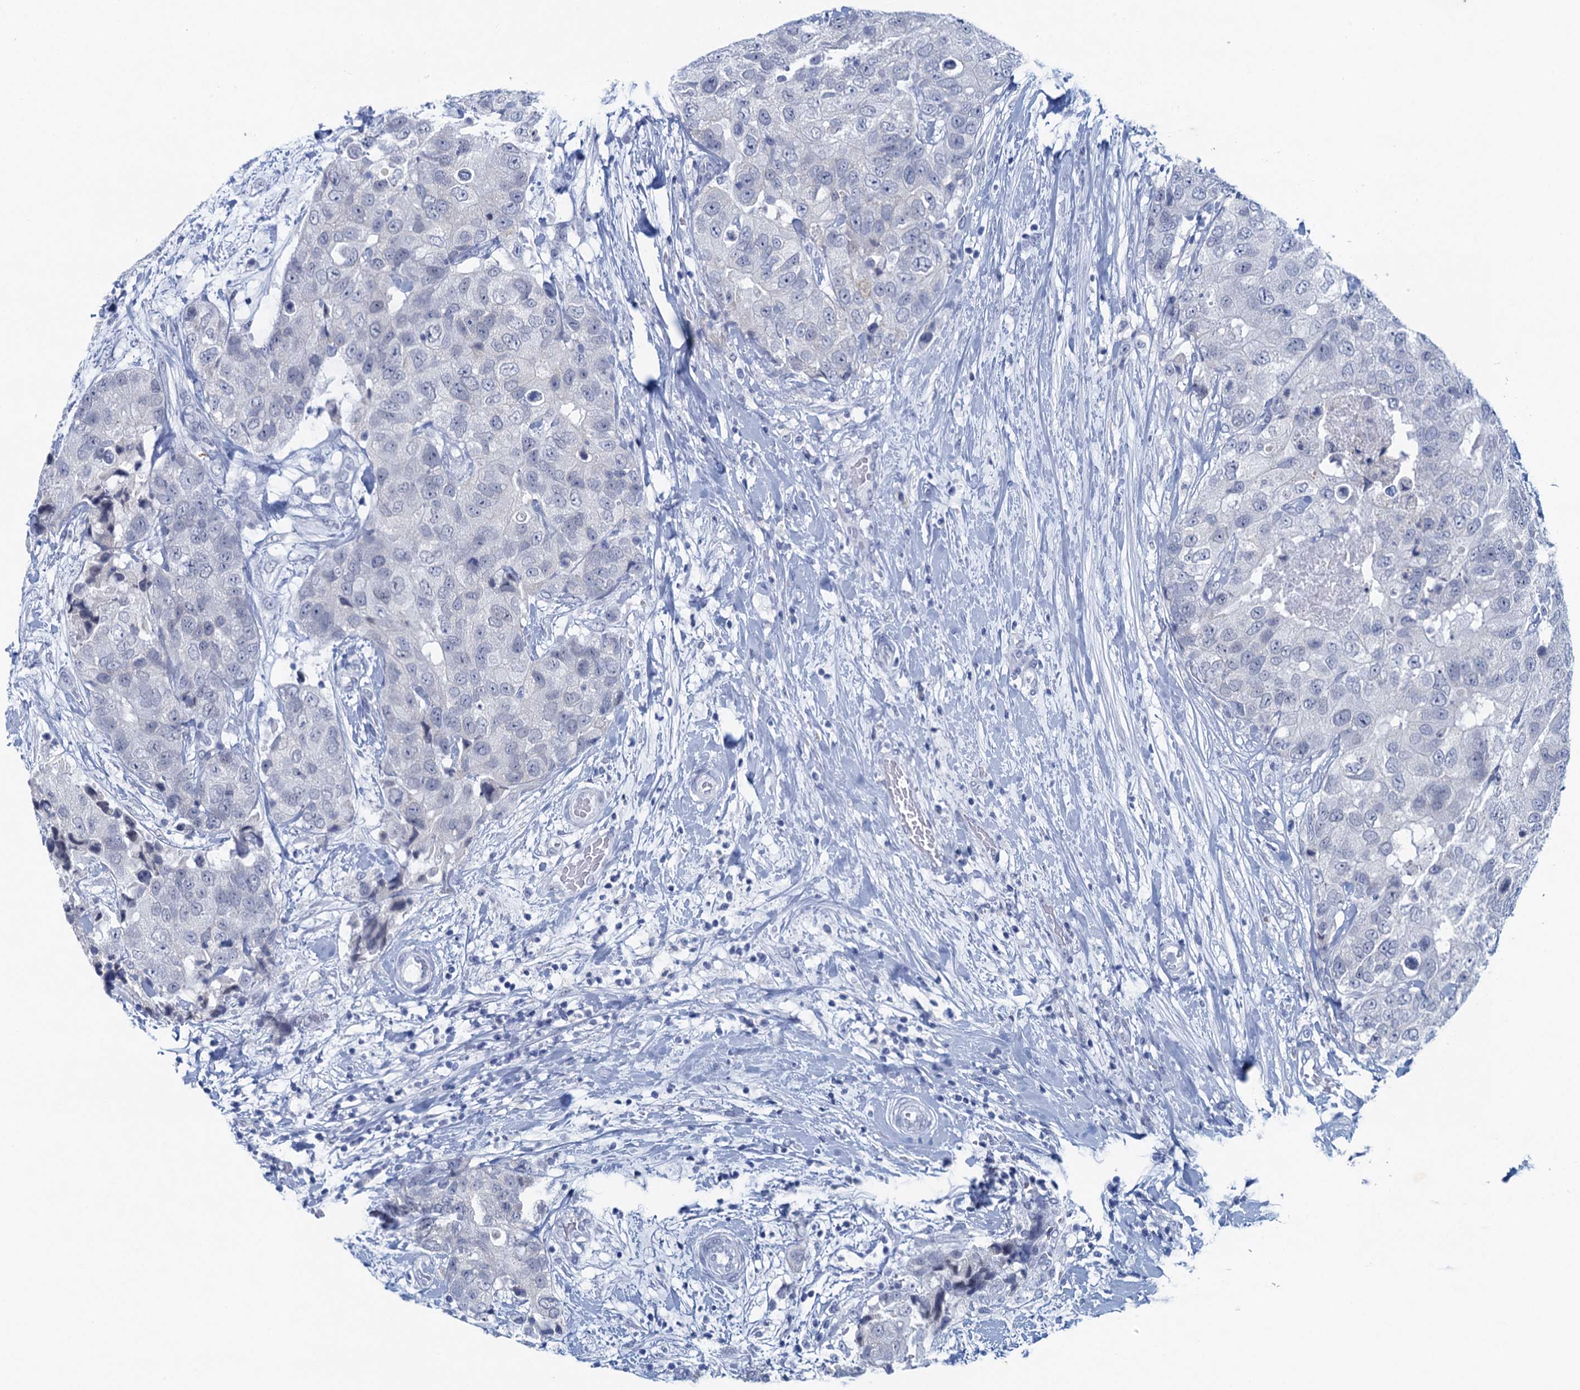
{"staining": {"intensity": "negative", "quantity": "none", "location": "none"}, "tissue": "breast cancer", "cell_type": "Tumor cells", "image_type": "cancer", "snomed": [{"axis": "morphology", "description": "Duct carcinoma"}, {"axis": "topography", "description": "Breast"}], "caption": "High magnification brightfield microscopy of breast invasive ductal carcinoma stained with DAB (3,3'-diaminobenzidine) (brown) and counterstained with hematoxylin (blue): tumor cells show no significant positivity. The staining is performed using DAB brown chromogen with nuclei counter-stained in using hematoxylin.", "gene": "HAPSTR1", "patient": {"sex": "female", "age": 62}}